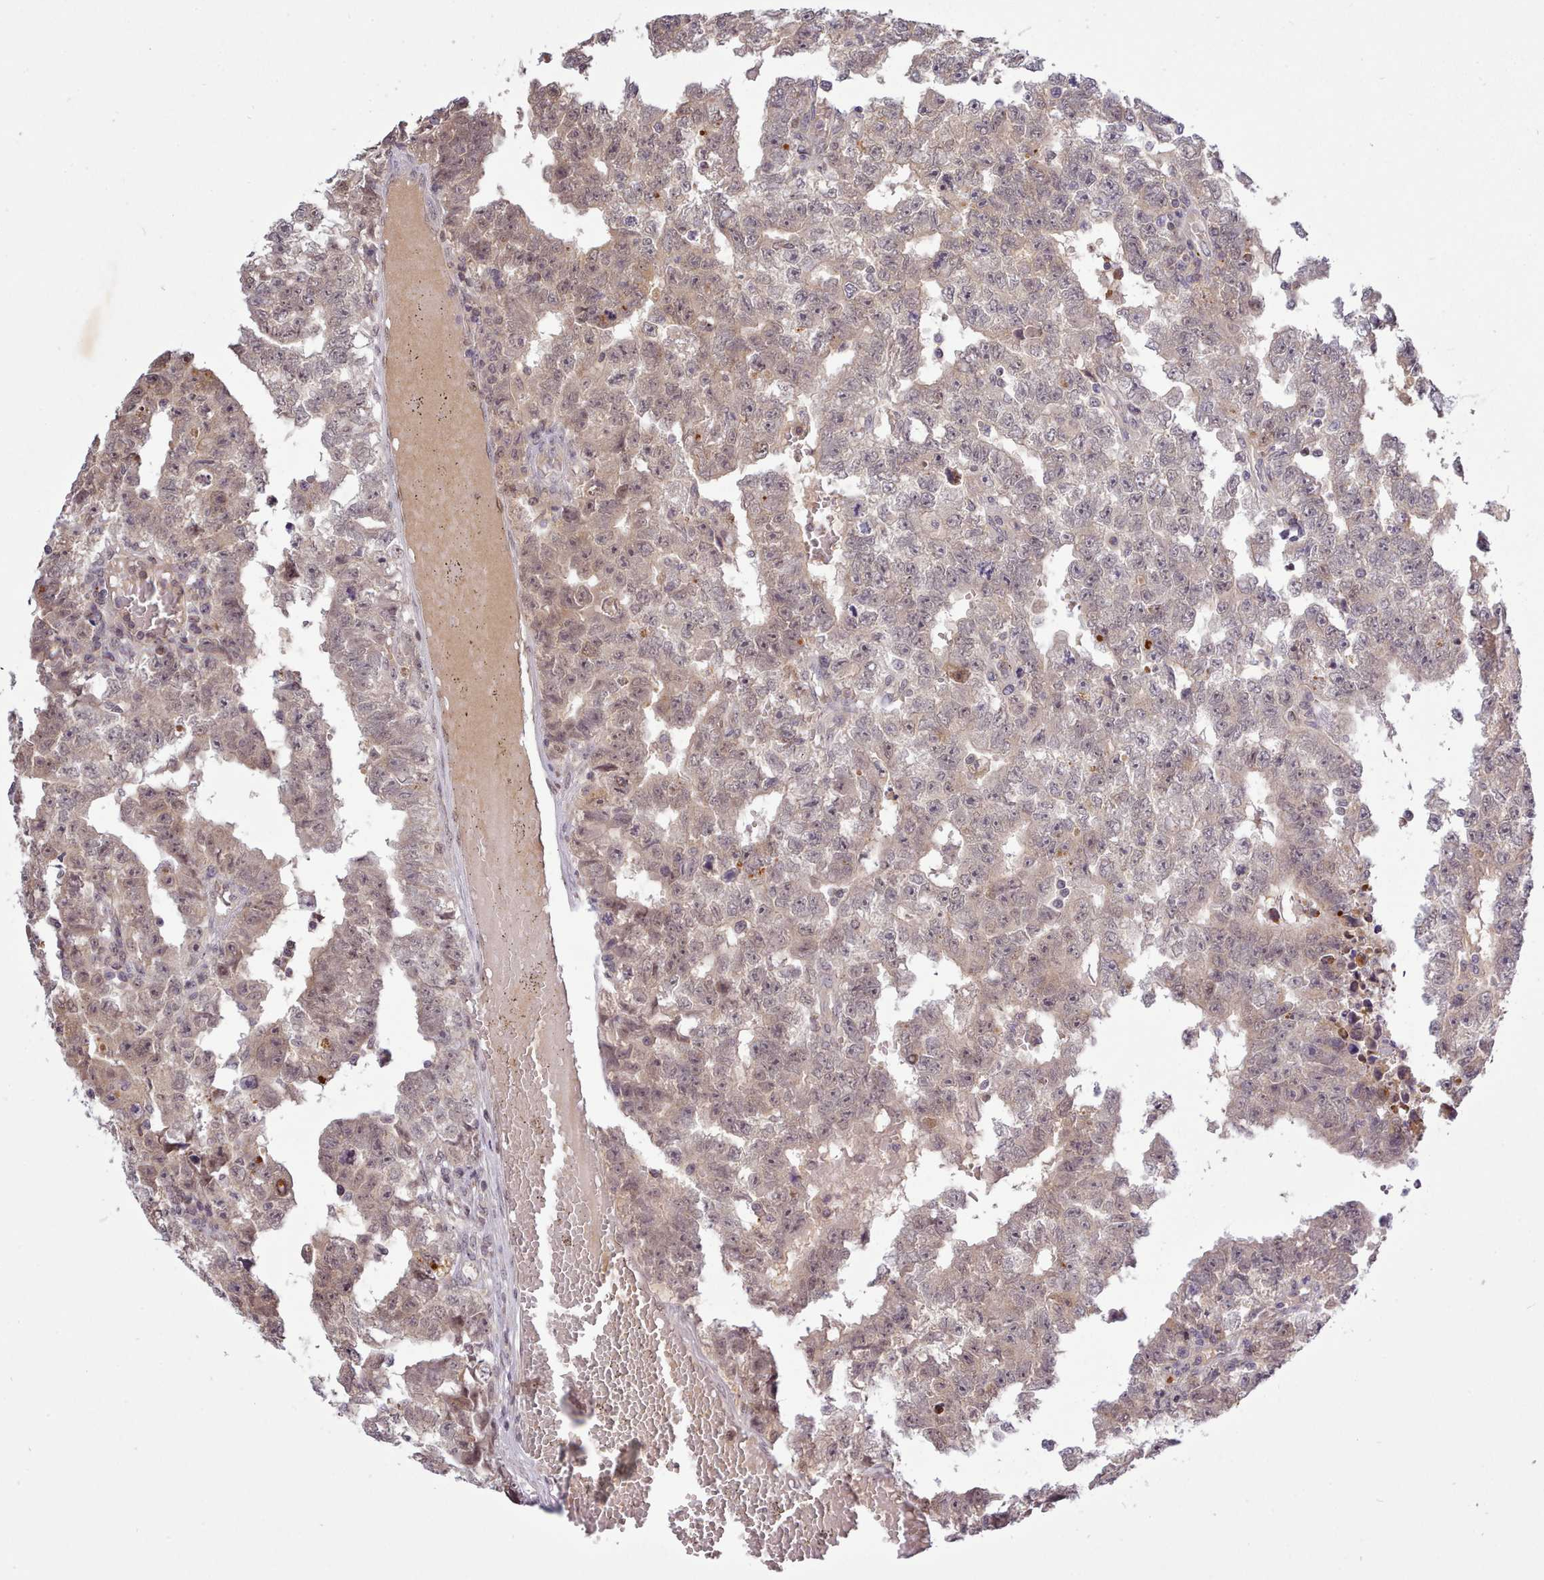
{"staining": {"intensity": "weak", "quantity": "25%-75%", "location": "nuclear"}, "tissue": "testis cancer", "cell_type": "Tumor cells", "image_type": "cancer", "snomed": [{"axis": "morphology", "description": "Carcinoma, Embryonal, NOS"}, {"axis": "topography", "description": "Testis"}], "caption": "This histopathology image exhibits immunohistochemistry staining of human testis cancer, with low weak nuclear positivity in approximately 25%-75% of tumor cells.", "gene": "ARL17A", "patient": {"sex": "male", "age": 25}}